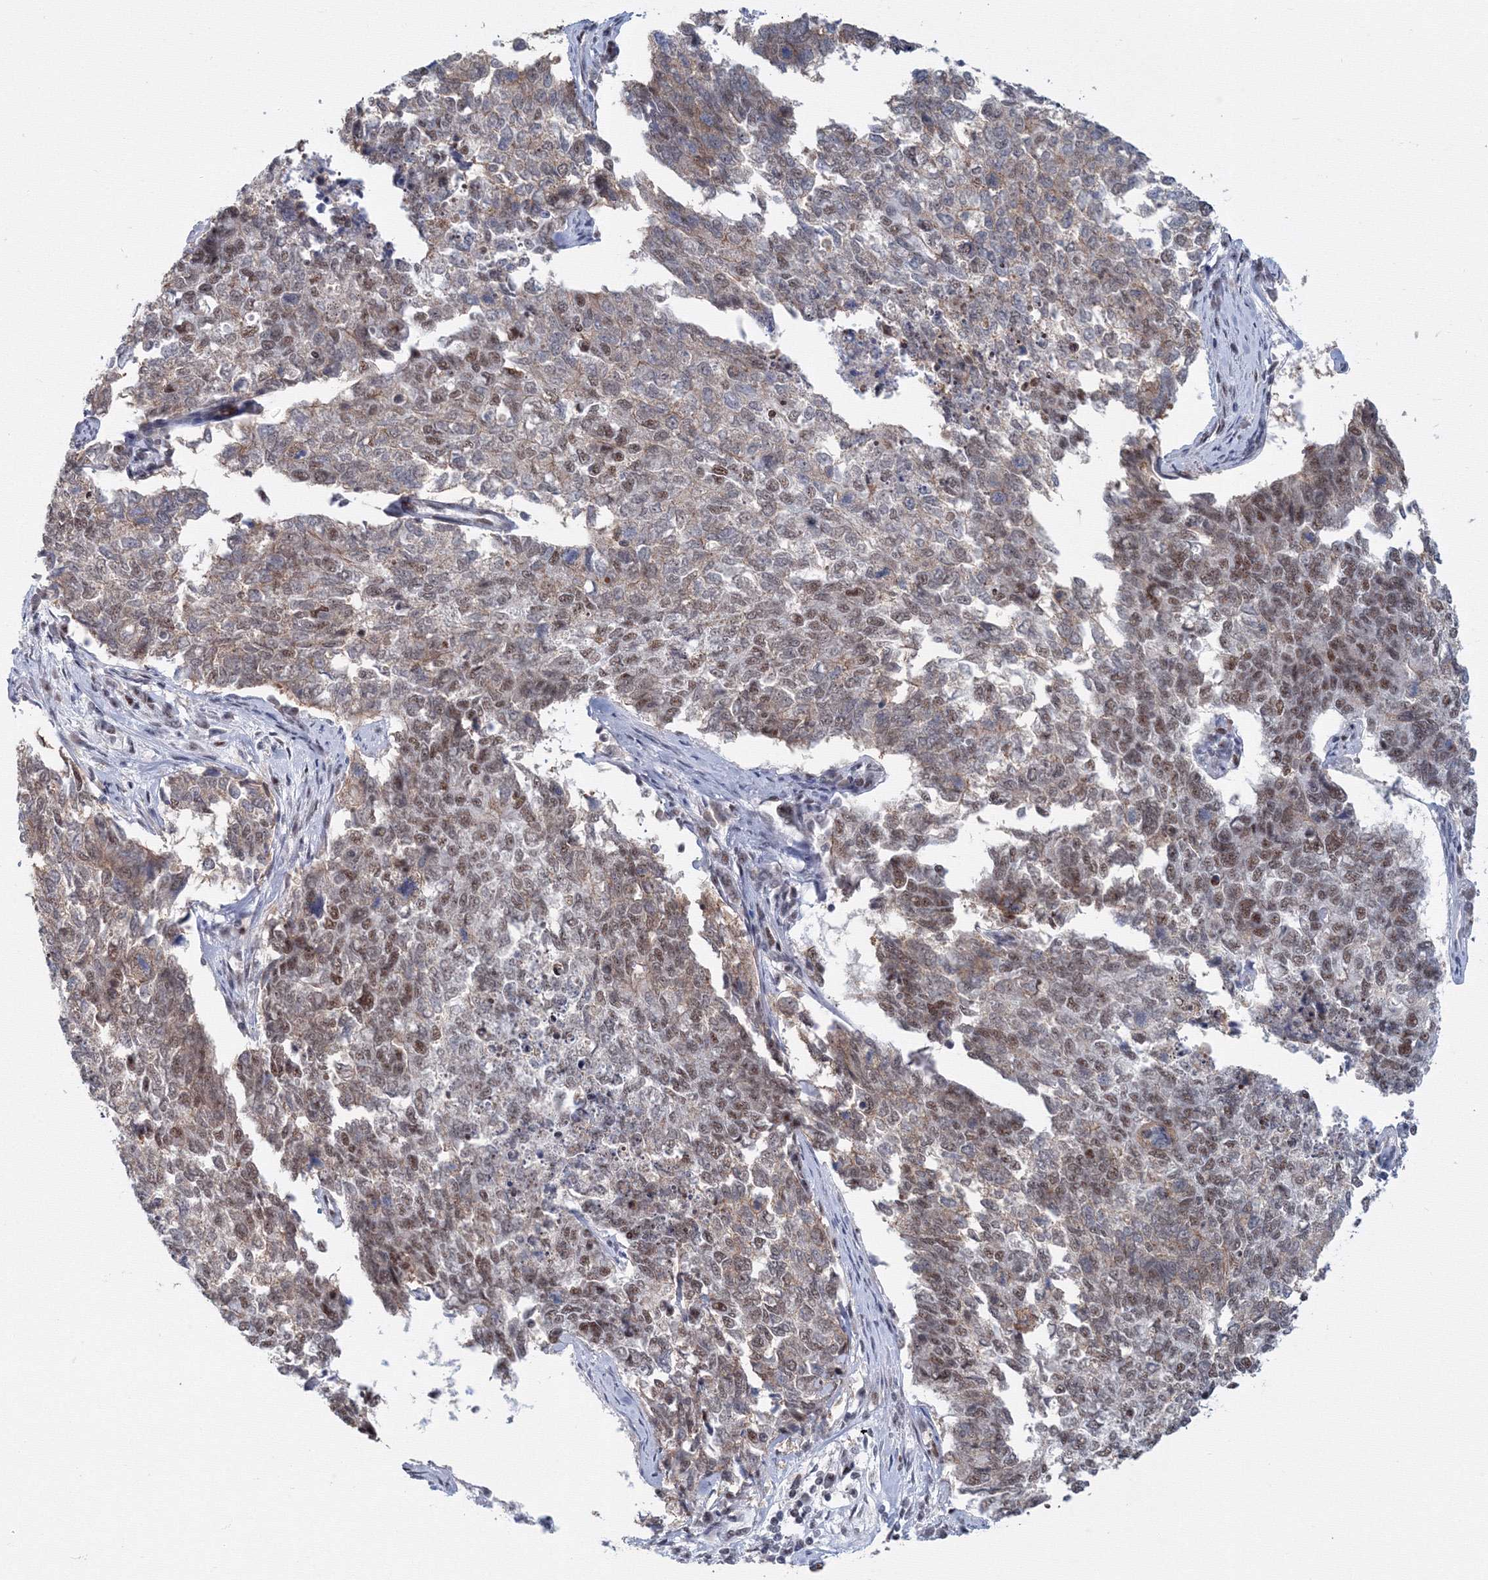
{"staining": {"intensity": "moderate", "quantity": ">75%", "location": "nuclear"}, "tissue": "cervical cancer", "cell_type": "Tumor cells", "image_type": "cancer", "snomed": [{"axis": "morphology", "description": "Squamous cell carcinoma, NOS"}, {"axis": "topography", "description": "Cervix"}], "caption": "Immunohistochemical staining of human cervical squamous cell carcinoma demonstrates moderate nuclear protein expression in about >75% of tumor cells. (DAB IHC with brightfield microscopy, high magnification).", "gene": "SF3B6", "patient": {"sex": "female", "age": 63}}